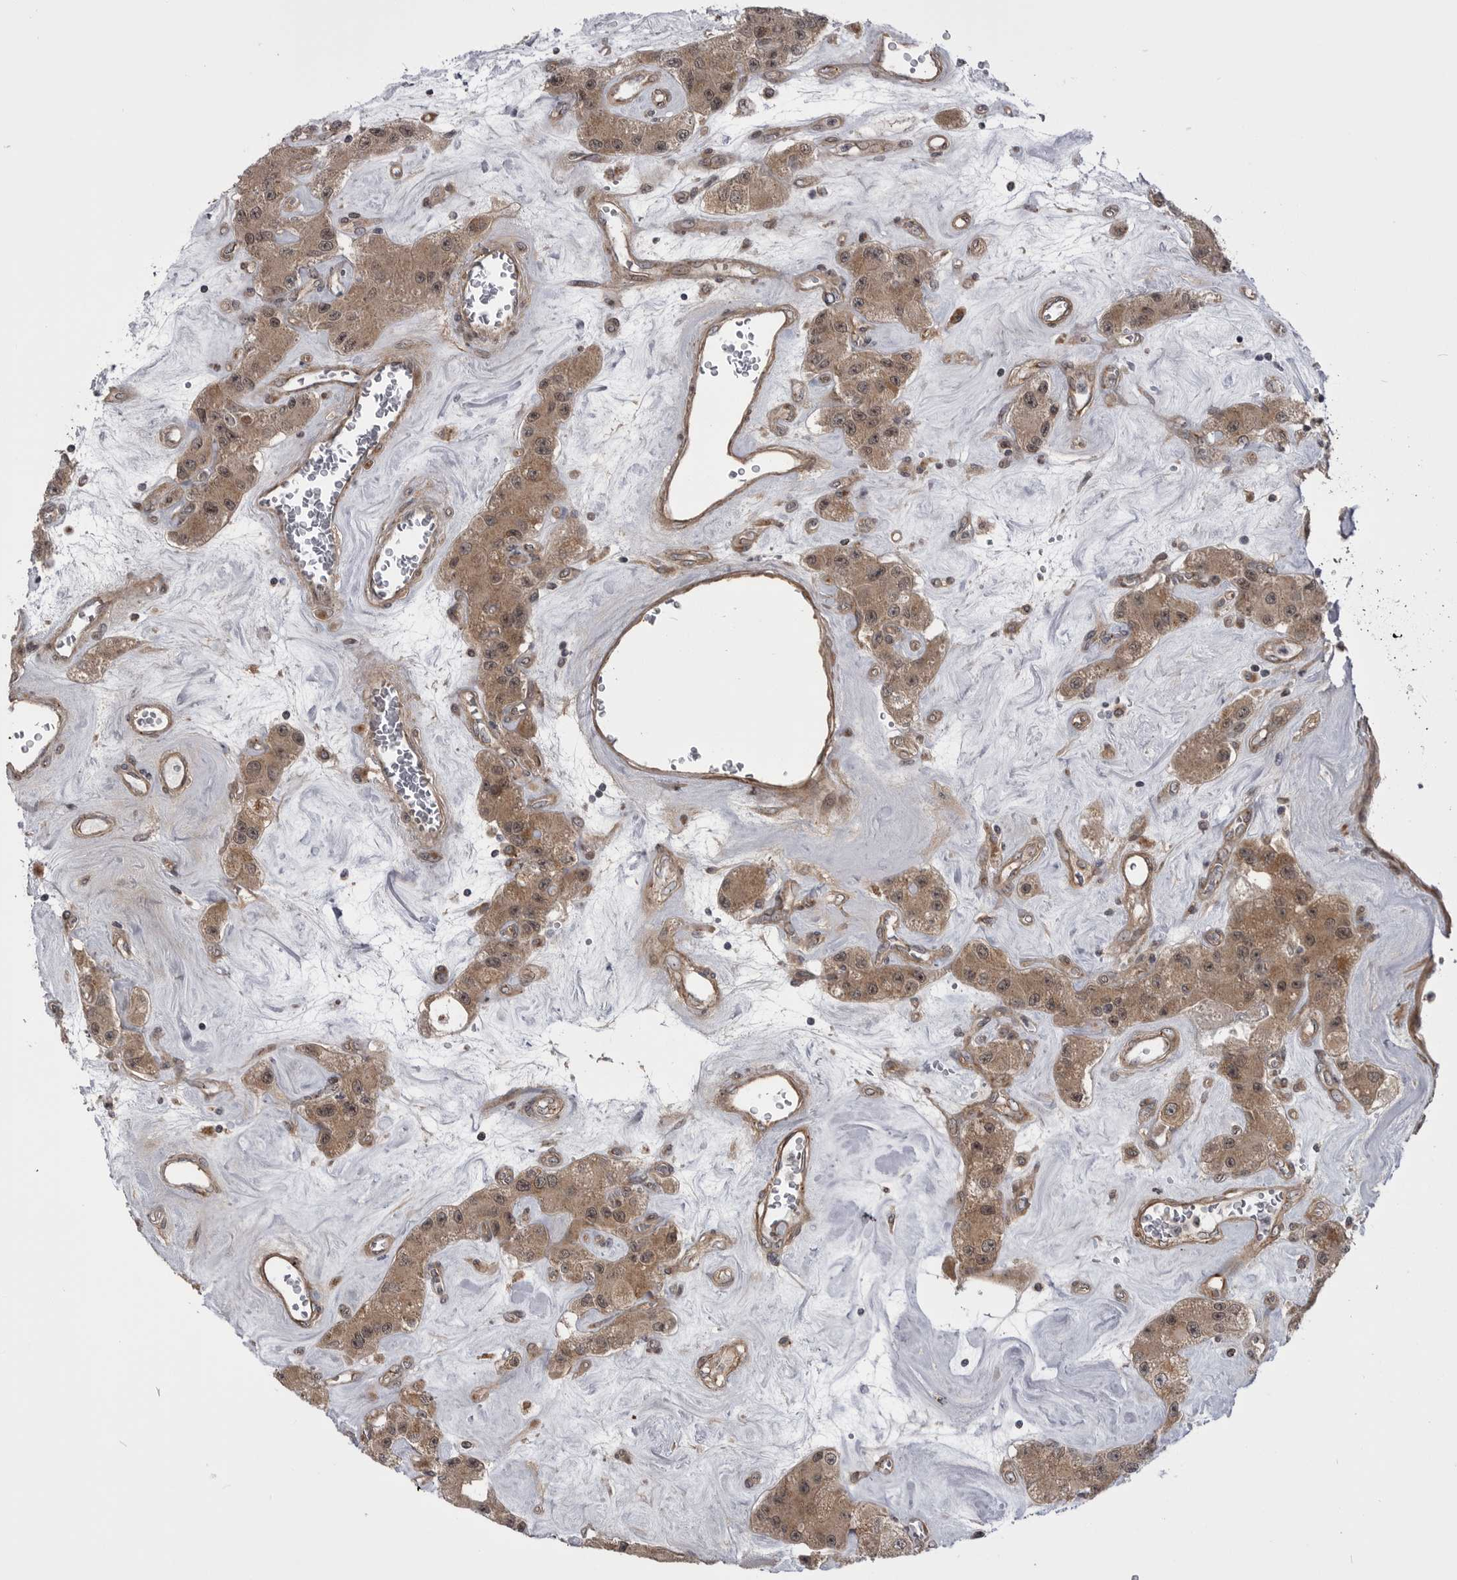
{"staining": {"intensity": "moderate", "quantity": ">75%", "location": "cytoplasmic/membranous,nuclear"}, "tissue": "carcinoid", "cell_type": "Tumor cells", "image_type": "cancer", "snomed": [{"axis": "morphology", "description": "Carcinoid, malignant, NOS"}, {"axis": "topography", "description": "Pancreas"}], "caption": "An IHC photomicrograph of tumor tissue is shown. Protein staining in brown labels moderate cytoplasmic/membranous and nuclear positivity in carcinoid (malignant) within tumor cells.", "gene": "PDCL", "patient": {"sex": "male", "age": 41}}